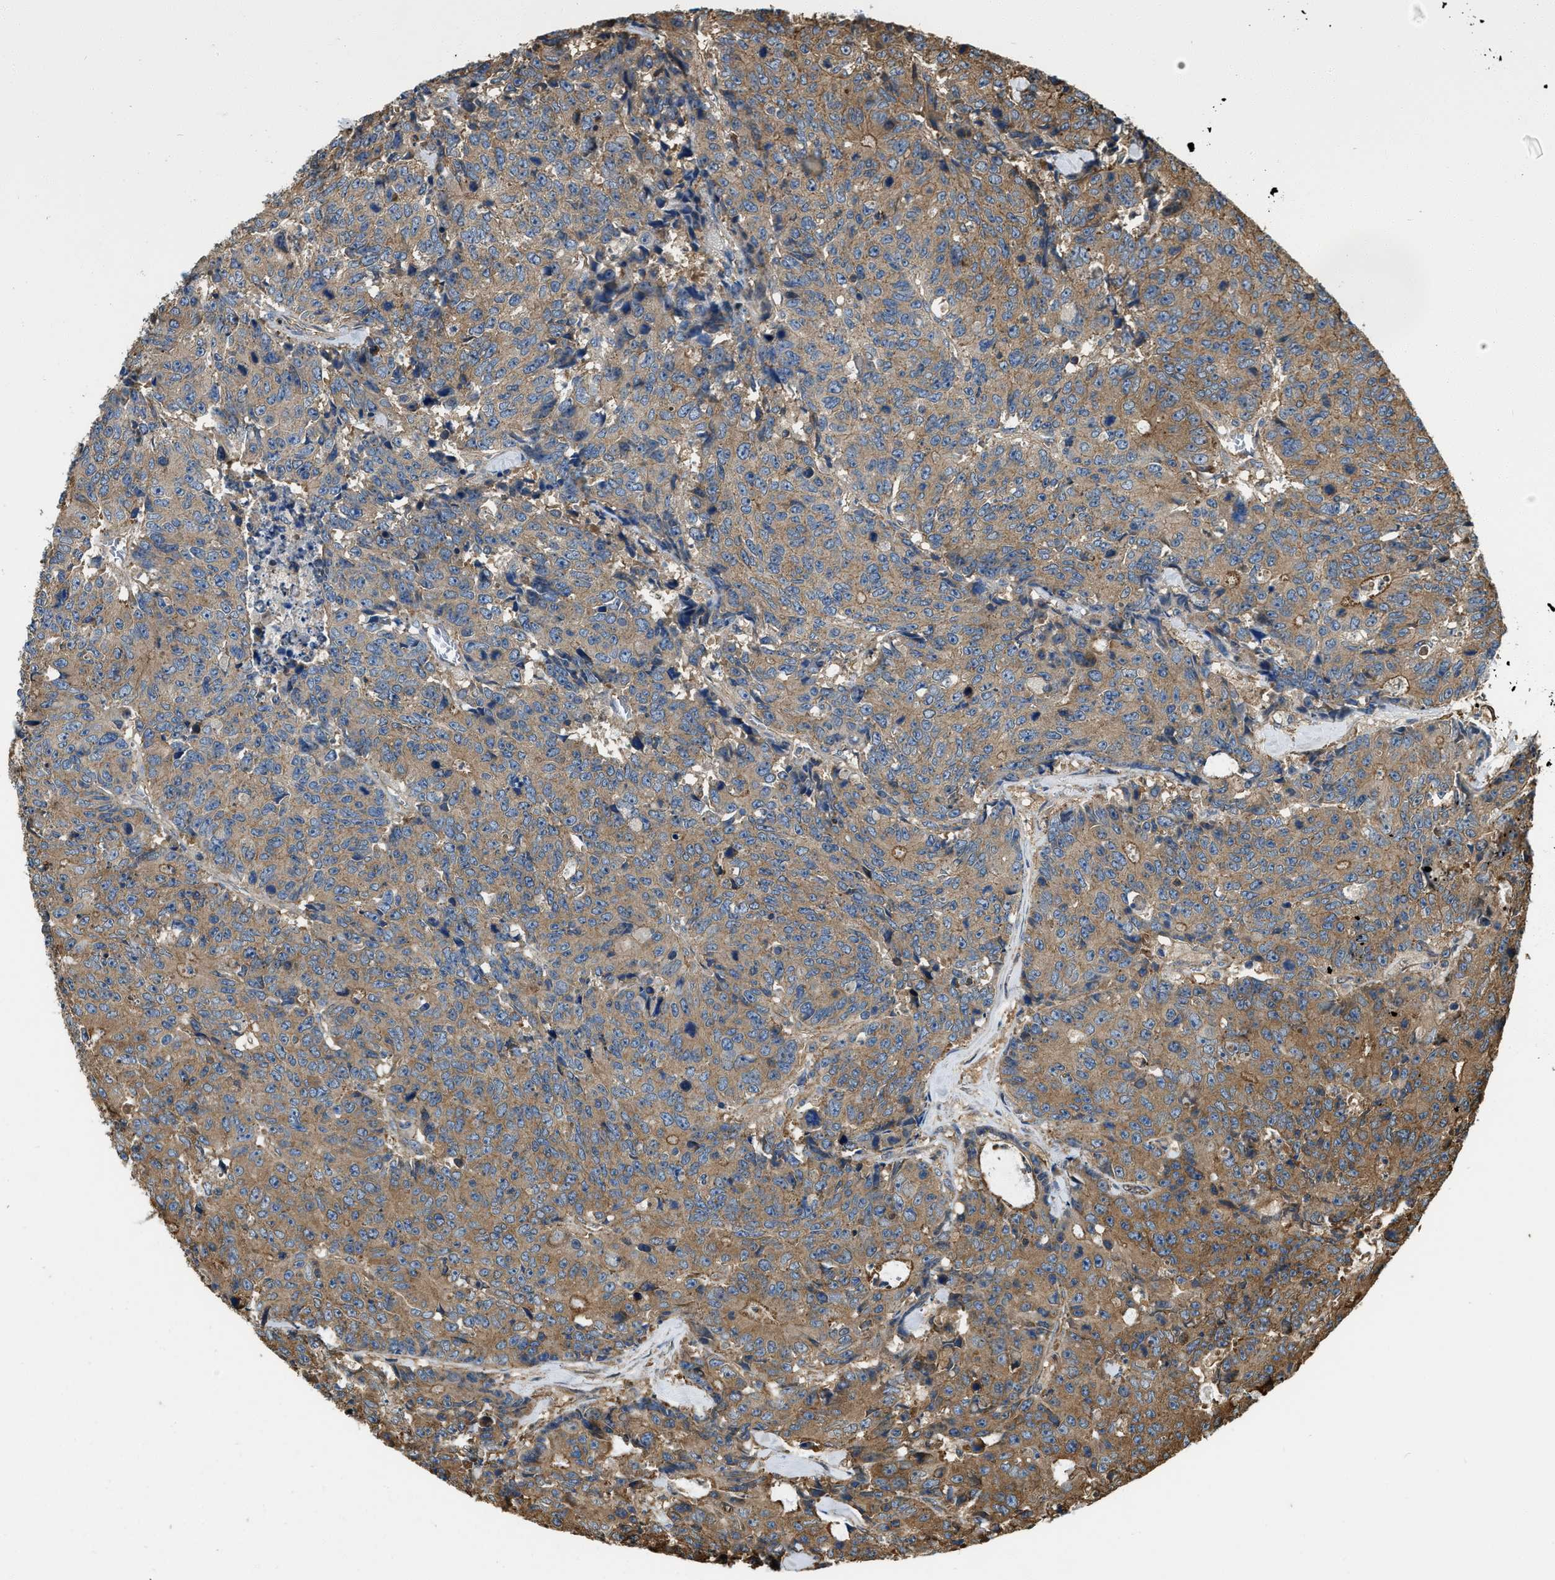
{"staining": {"intensity": "moderate", "quantity": ">75%", "location": "cytoplasmic/membranous"}, "tissue": "colorectal cancer", "cell_type": "Tumor cells", "image_type": "cancer", "snomed": [{"axis": "morphology", "description": "Adenocarcinoma, NOS"}, {"axis": "topography", "description": "Colon"}], "caption": "Protein expression analysis of human adenocarcinoma (colorectal) reveals moderate cytoplasmic/membranous expression in about >75% of tumor cells.", "gene": "YARS1", "patient": {"sex": "female", "age": 86}}